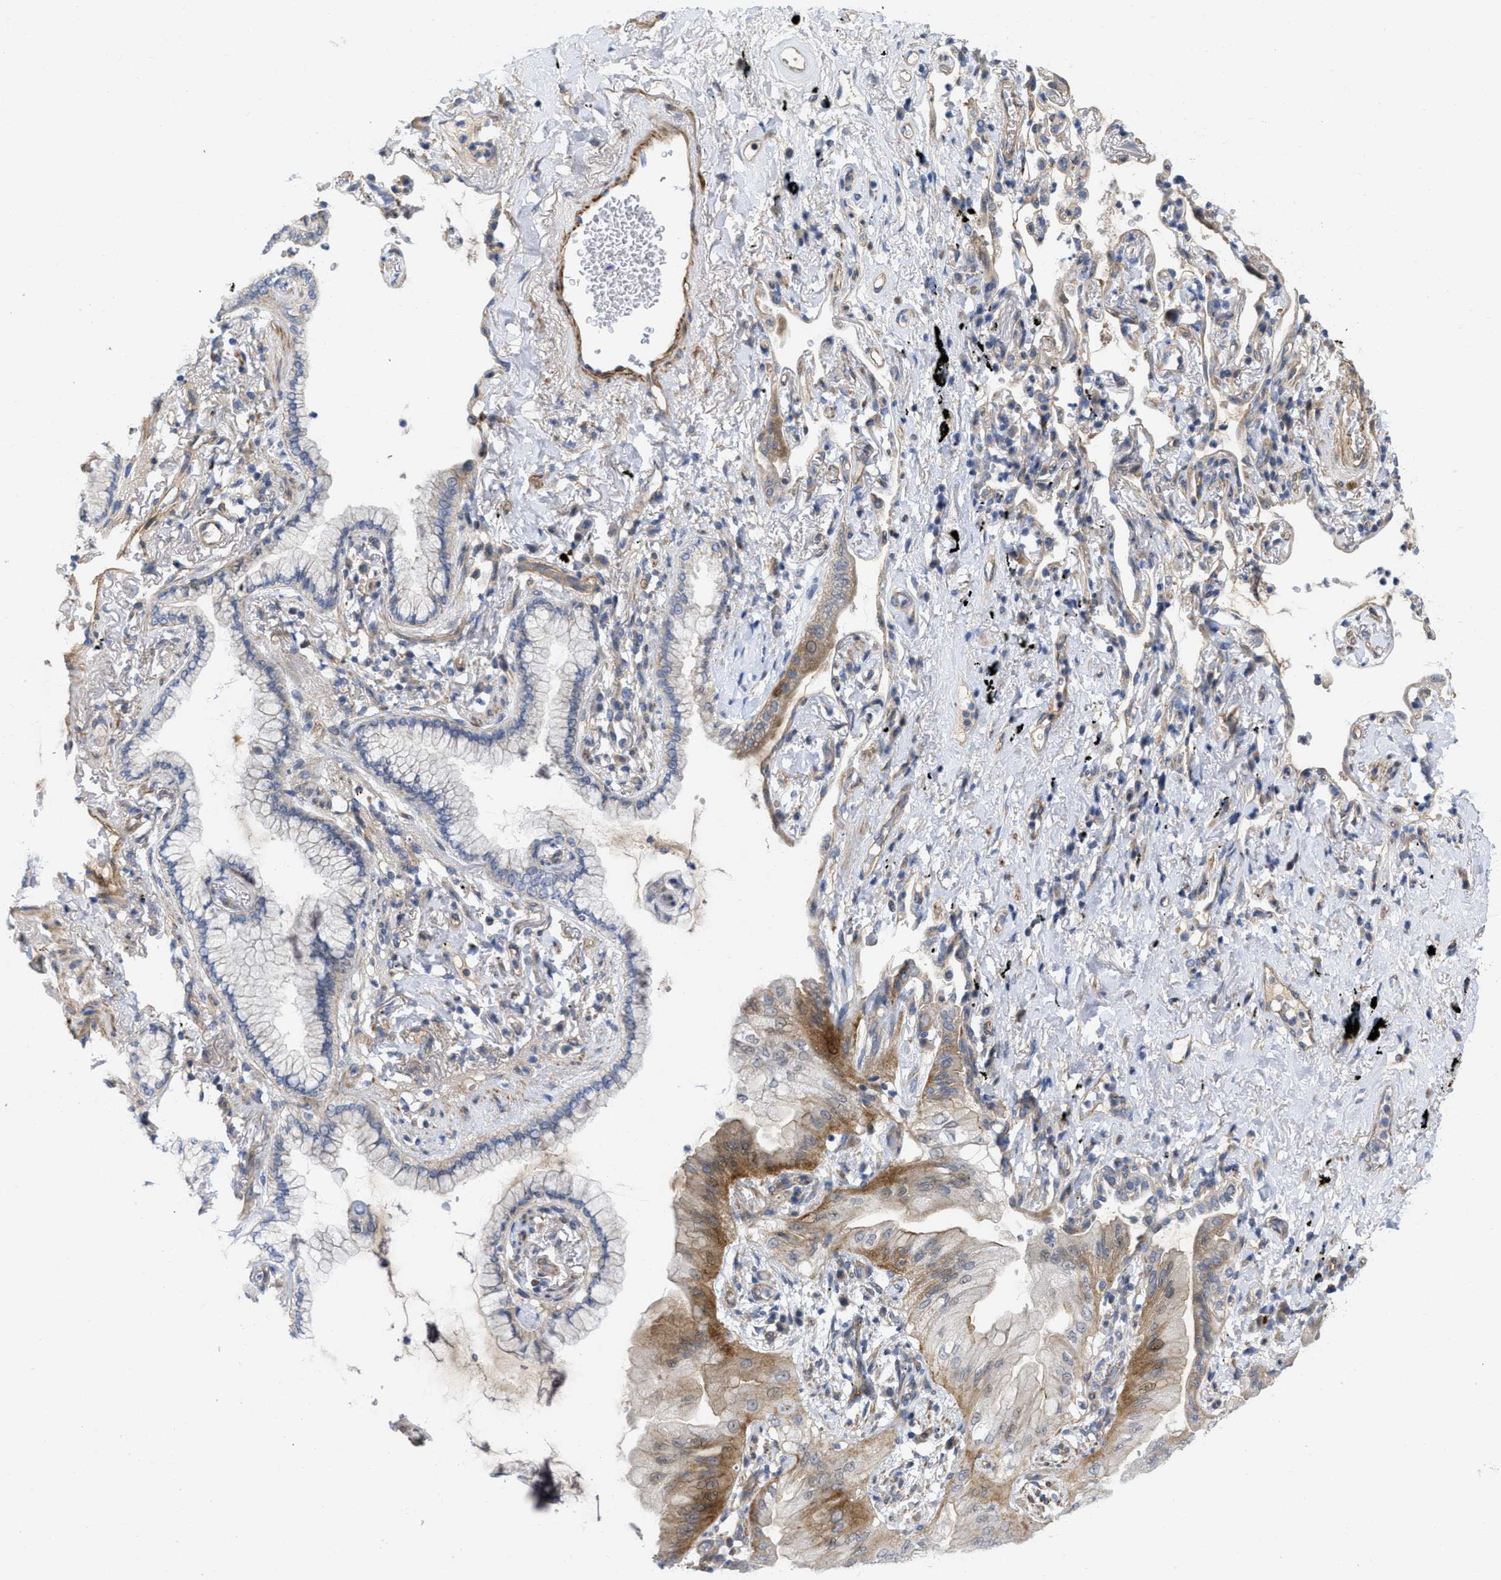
{"staining": {"intensity": "moderate", "quantity": "25%-75%", "location": "cytoplasmic/membranous"}, "tissue": "lung cancer", "cell_type": "Tumor cells", "image_type": "cancer", "snomed": [{"axis": "morphology", "description": "Normal tissue, NOS"}, {"axis": "morphology", "description": "Adenocarcinoma, NOS"}, {"axis": "topography", "description": "Bronchus"}, {"axis": "topography", "description": "Lung"}], "caption": "Moderate cytoplasmic/membranous positivity is identified in approximately 25%-75% of tumor cells in adenocarcinoma (lung).", "gene": "ARHGEF26", "patient": {"sex": "female", "age": 70}}